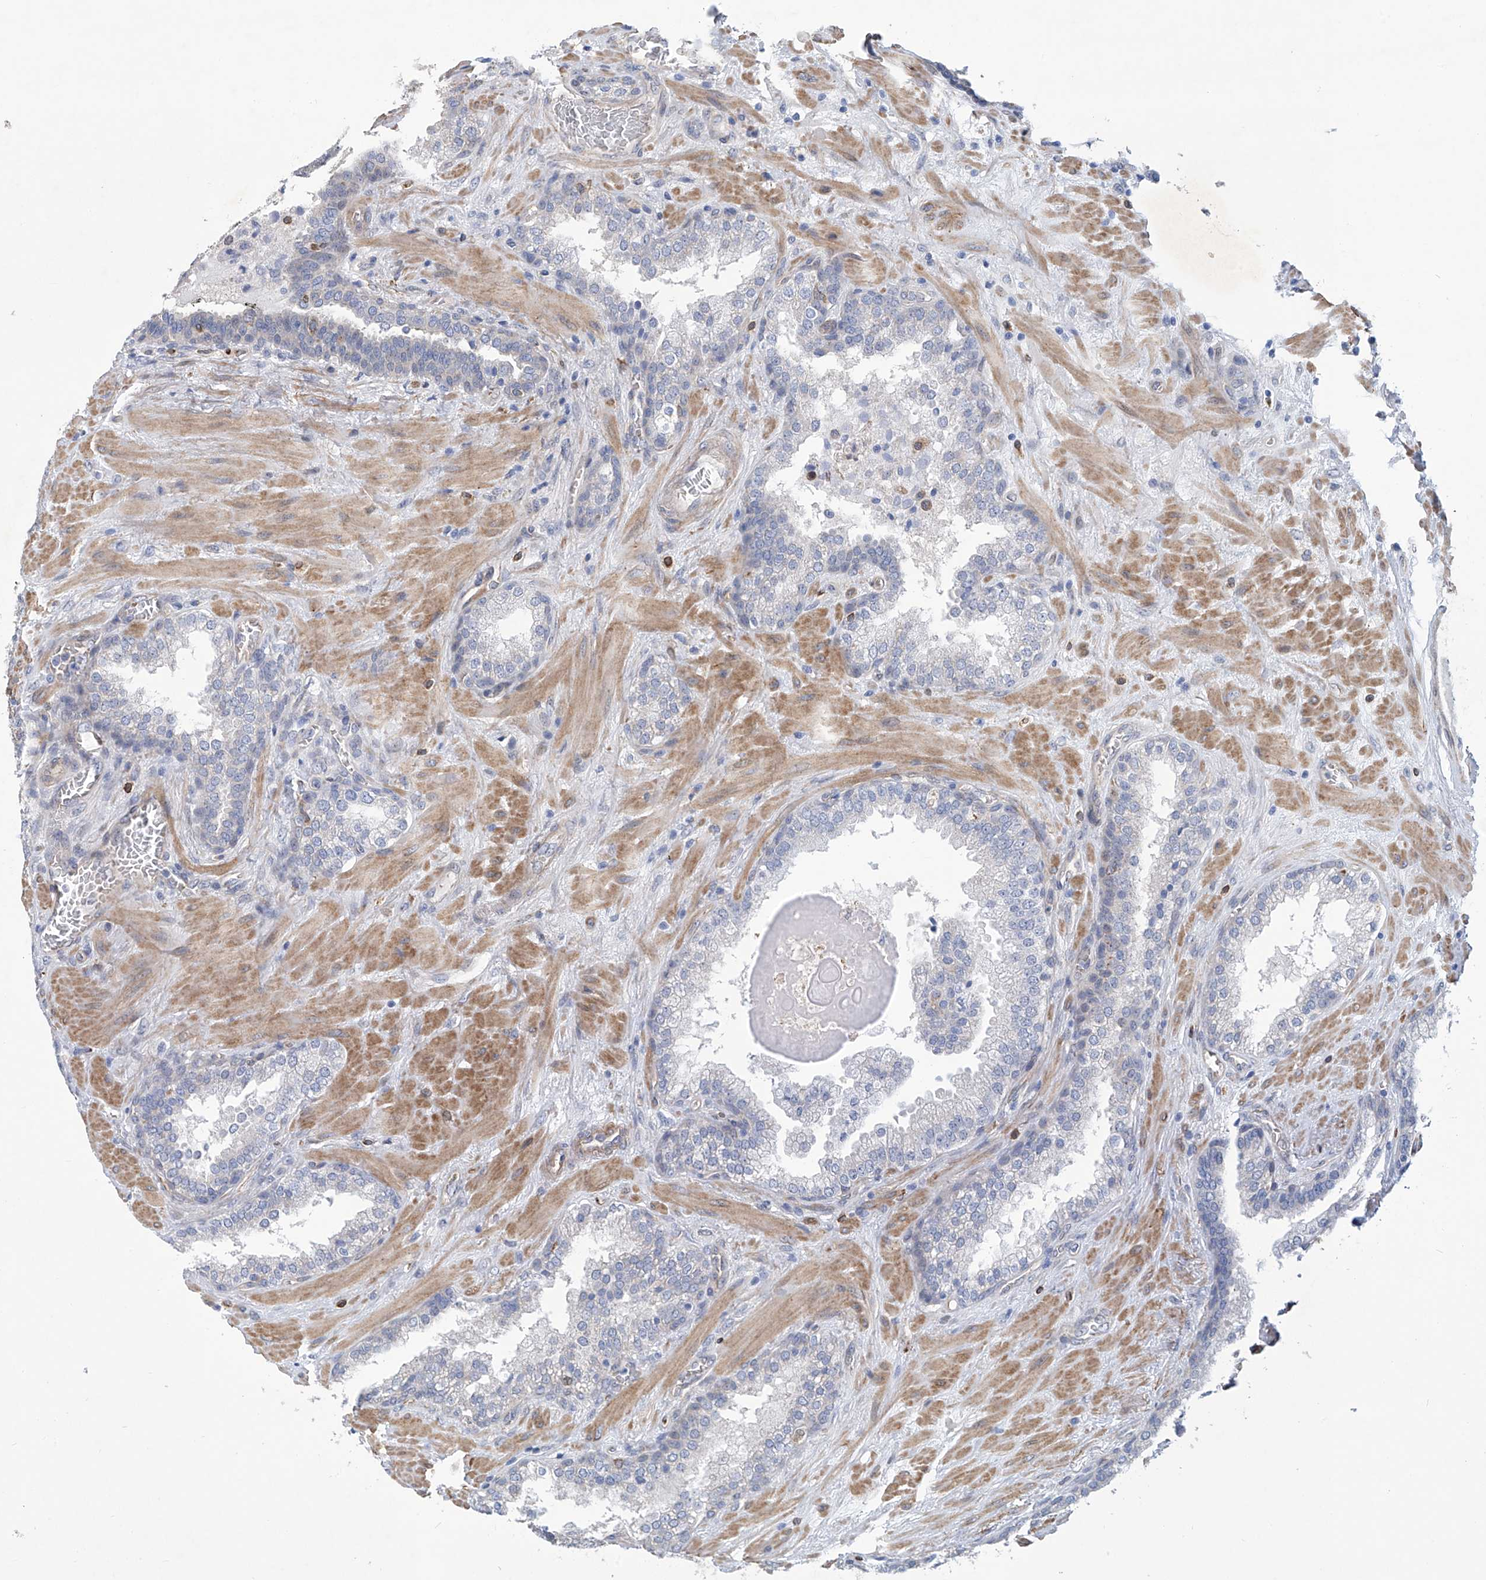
{"staining": {"intensity": "negative", "quantity": "none", "location": "none"}, "tissue": "prostate cancer", "cell_type": "Tumor cells", "image_type": "cancer", "snomed": [{"axis": "morphology", "description": "Adenocarcinoma, Low grade"}, {"axis": "topography", "description": "Prostate"}], "caption": "This is an immunohistochemistry histopathology image of human prostate low-grade adenocarcinoma. There is no positivity in tumor cells.", "gene": "TNN", "patient": {"sex": "male", "age": 67}}